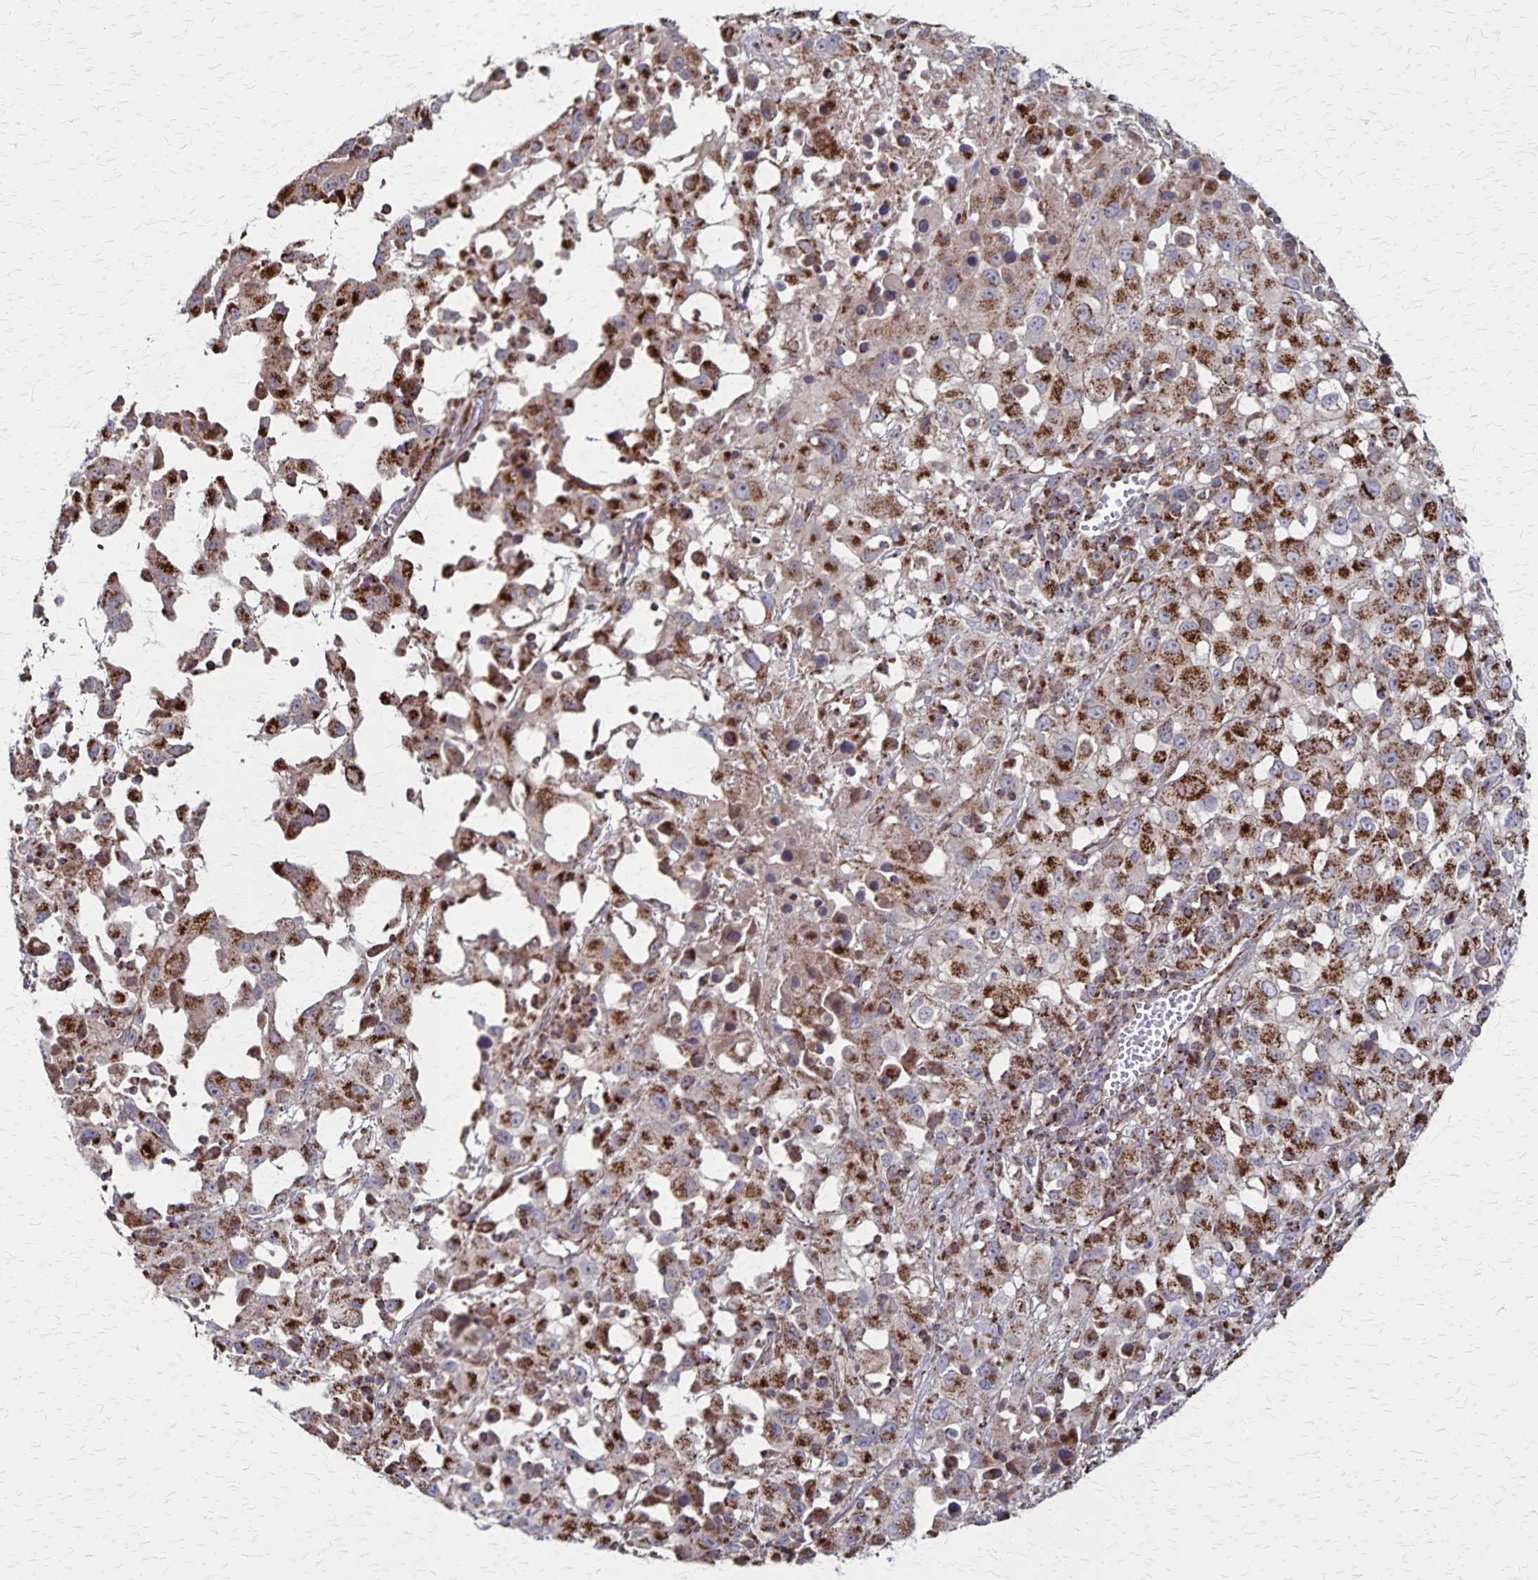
{"staining": {"intensity": "strong", "quantity": ">75%", "location": "cytoplasmic/membranous"}, "tissue": "melanoma", "cell_type": "Tumor cells", "image_type": "cancer", "snomed": [{"axis": "morphology", "description": "Malignant melanoma, Metastatic site"}, {"axis": "topography", "description": "Soft tissue"}], "caption": "Protein analysis of melanoma tissue reveals strong cytoplasmic/membranous expression in approximately >75% of tumor cells.", "gene": "NFS1", "patient": {"sex": "male", "age": 50}}